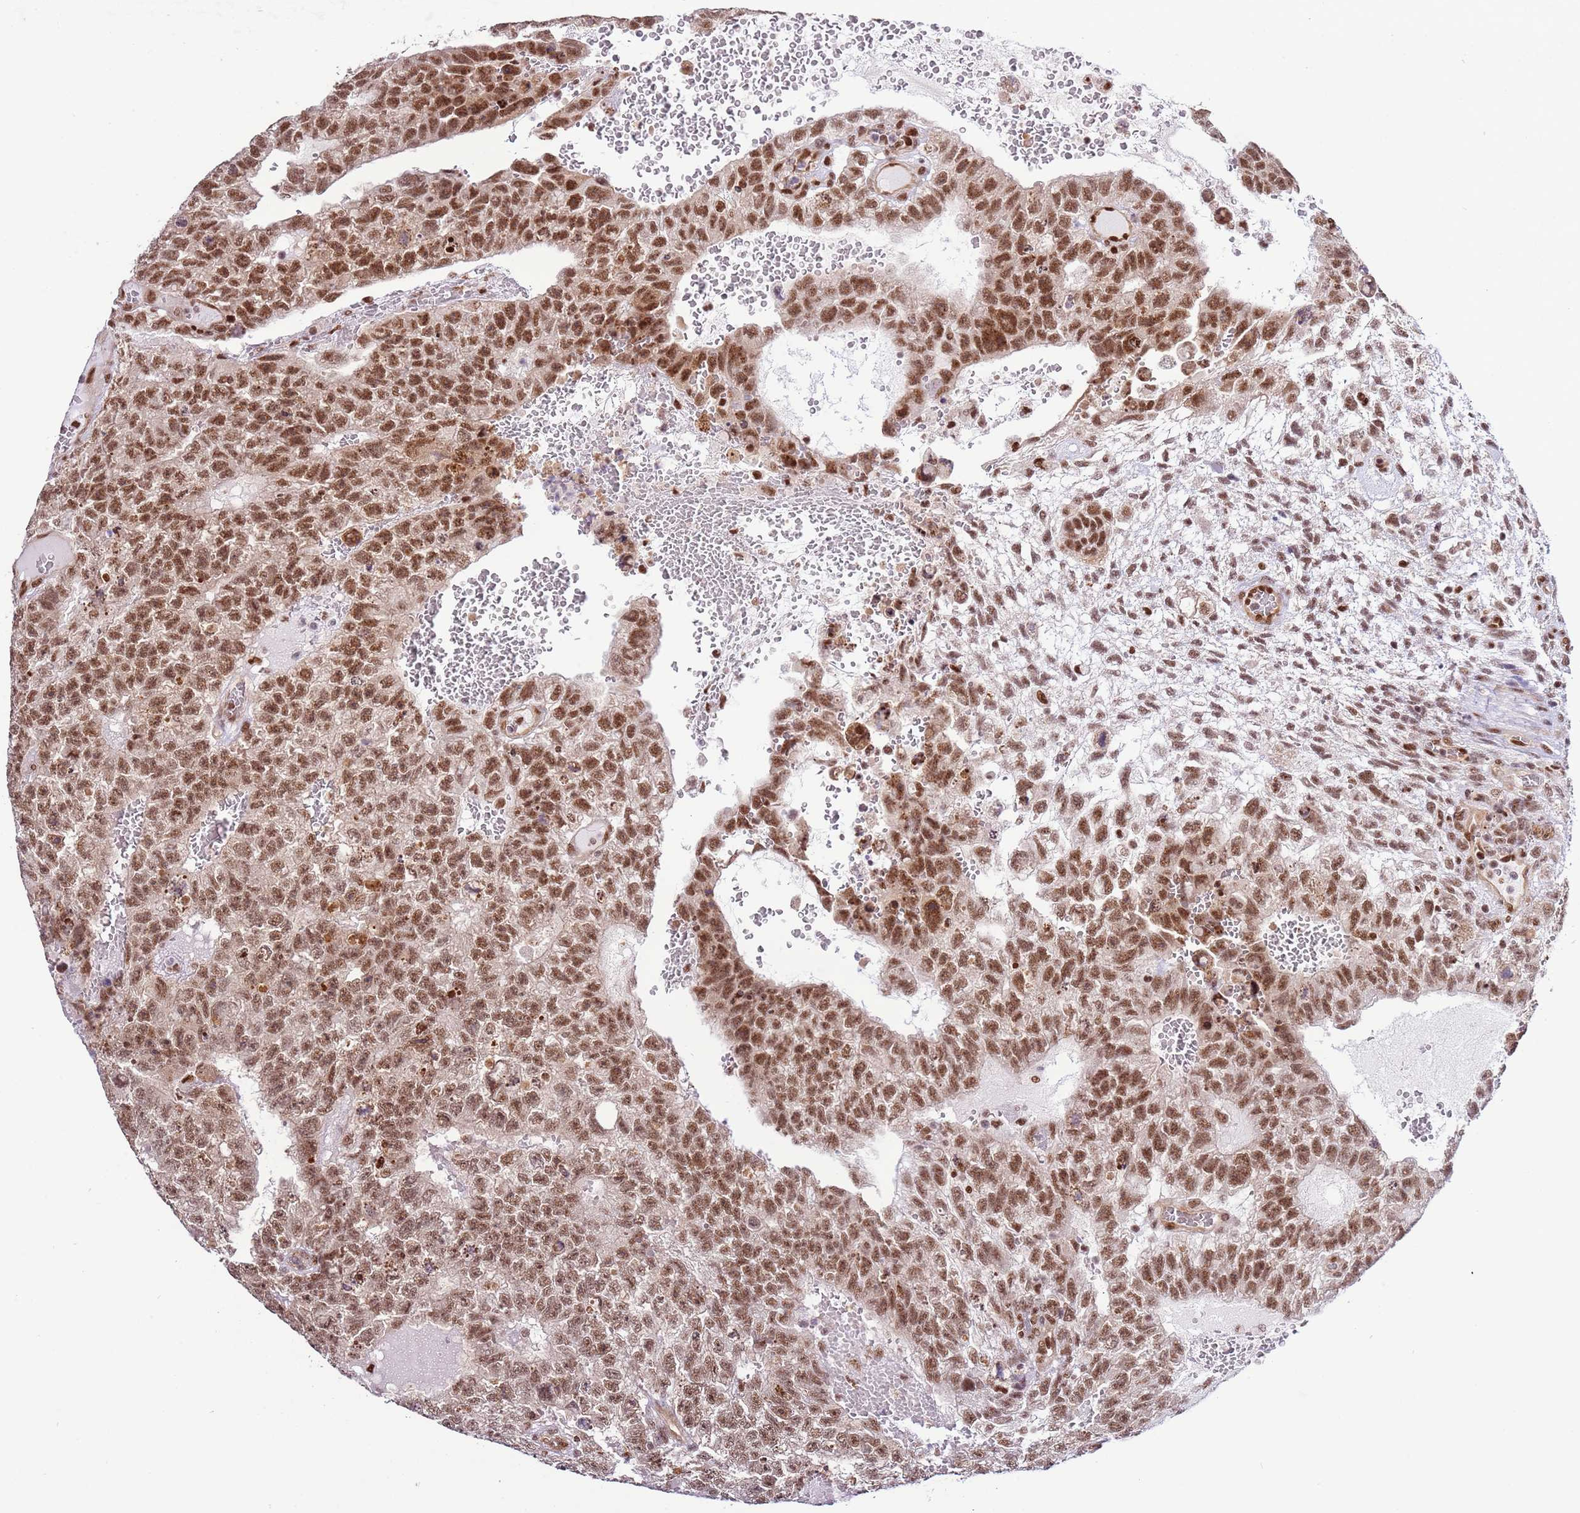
{"staining": {"intensity": "strong", "quantity": ">75%", "location": "nuclear"}, "tissue": "testis cancer", "cell_type": "Tumor cells", "image_type": "cancer", "snomed": [{"axis": "morphology", "description": "Carcinoma, Embryonal, NOS"}, {"axis": "topography", "description": "Testis"}], "caption": "A histopathology image of embryonal carcinoma (testis) stained for a protein displays strong nuclear brown staining in tumor cells.", "gene": "PRPF6", "patient": {"sex": "male", "age": 26}}